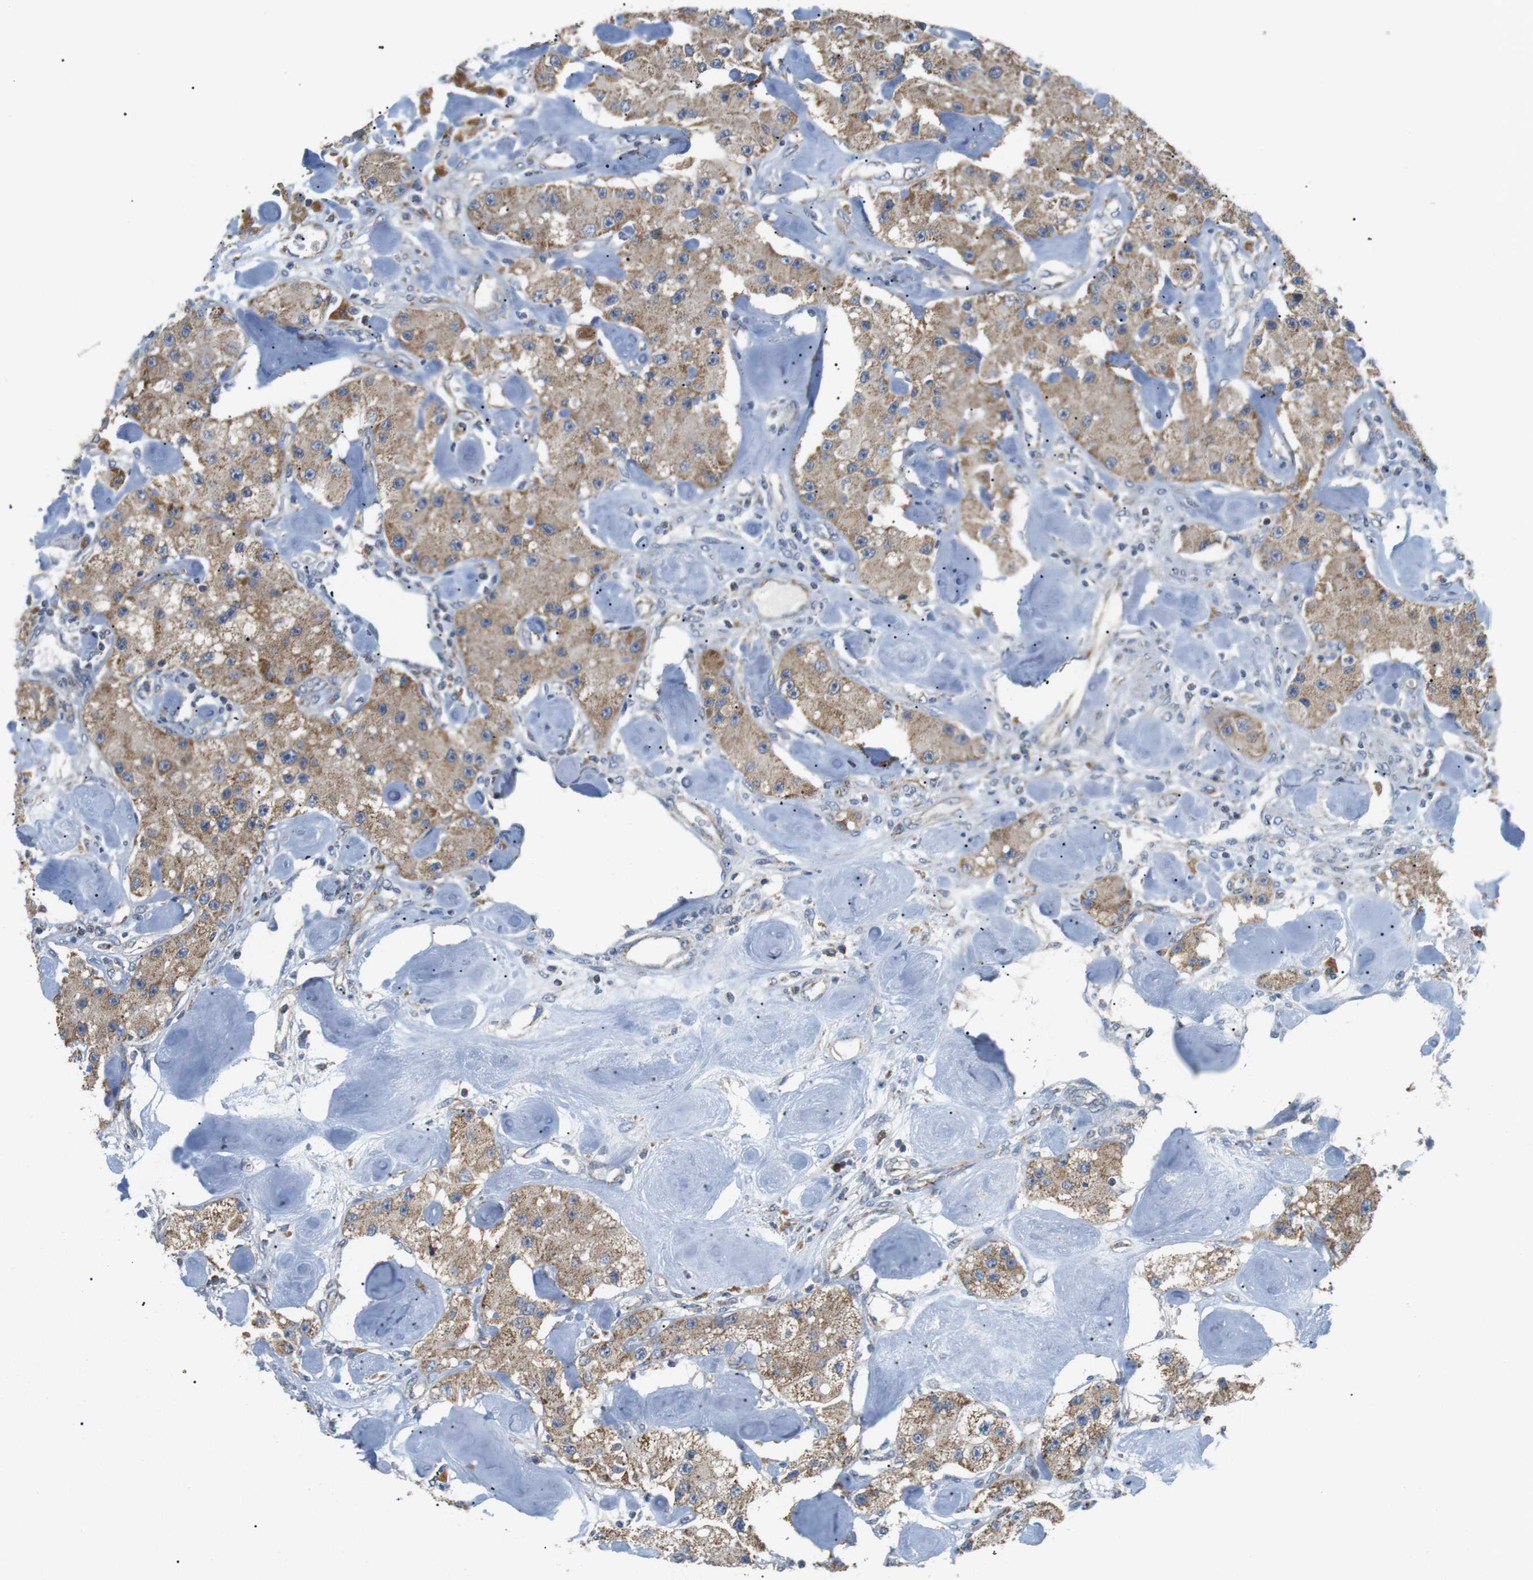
{"staining": {"intensity": "weak", "quantity": ">75%", "location": "cytoplasmic/membranous"}, "tissue": "carcinoid", "cell_type": "Tumor cells", "image_type": "cancer", "snomed": [{"axis": "morphology", "description": "Carcinoid, malignant, NOS"}, {"axis": "topography", "description": "Pancreas"}], "caption": "Immunohistochemical staining of human malignant carcinoid shows low levels of weak cytoplasmic/membranous positivity in approximately >75% of tumor cells. The protein is shown in brown color, while the nuclei are stained blue.", "gene": "BACE1", "patient": {"sex": "male", "age": 41}}